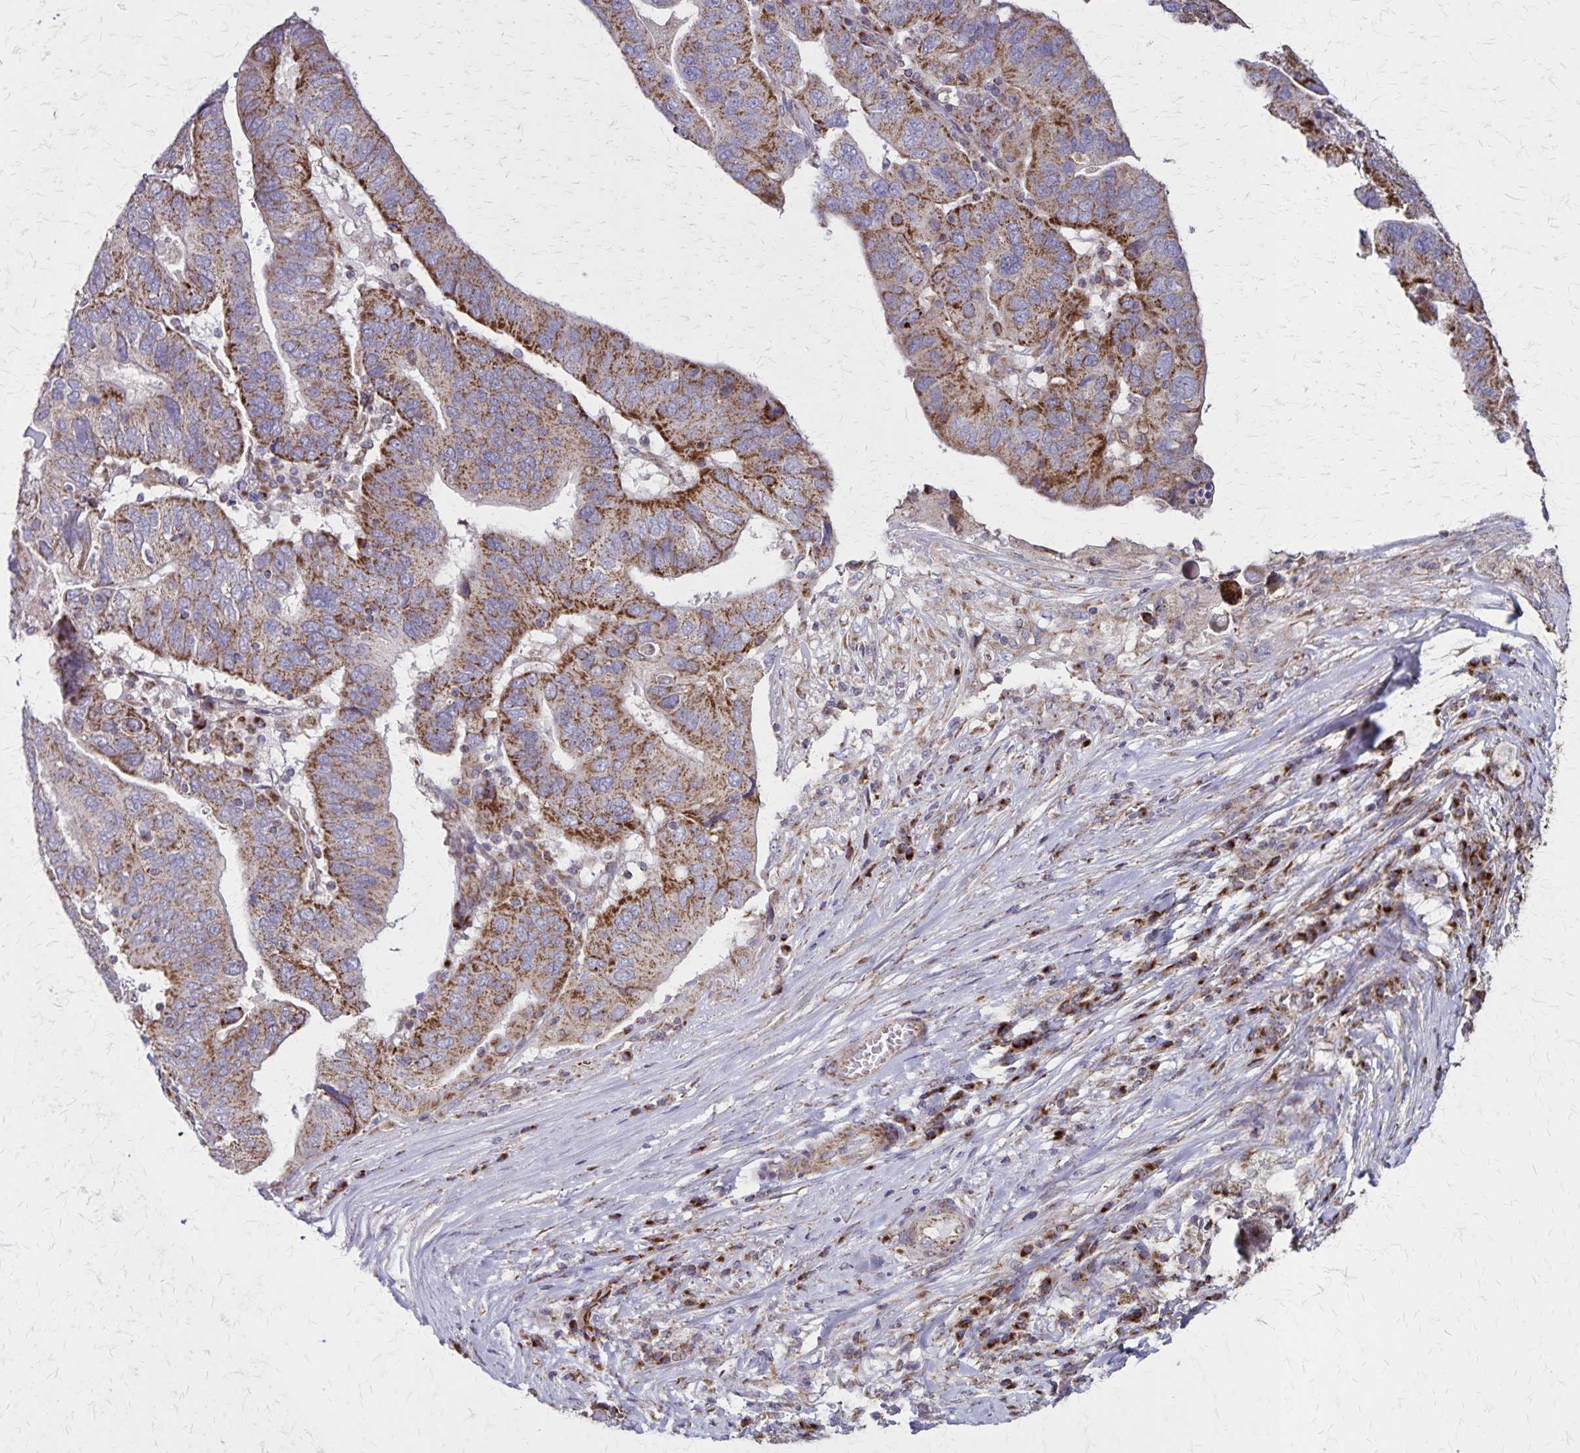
{"staining": {"intensity": "moderate", "quantity": ">75%", "location": "cytoplasmic/membranous"}, "tissue": "ovarian cancer", "cell_type": "Tumor cells", "image_type": "cancer", "snomed": [{"axis": "morphology", "description": "Cystadenocarcinoma, serous, NOS"}, {"axis": "topography", "description": "Ovary"}], "caption": "The photomicrograph demonstrates a brown stain indicating the presence of a protein in the cytoplasmic/membranous of tumor cells in ovarian cancer (serous cystadenocarcinoma). (IHC, brightfield microscopy, high magnification).", "gene": "NFS1", "patient": {"sex": "female", "age": 79}}